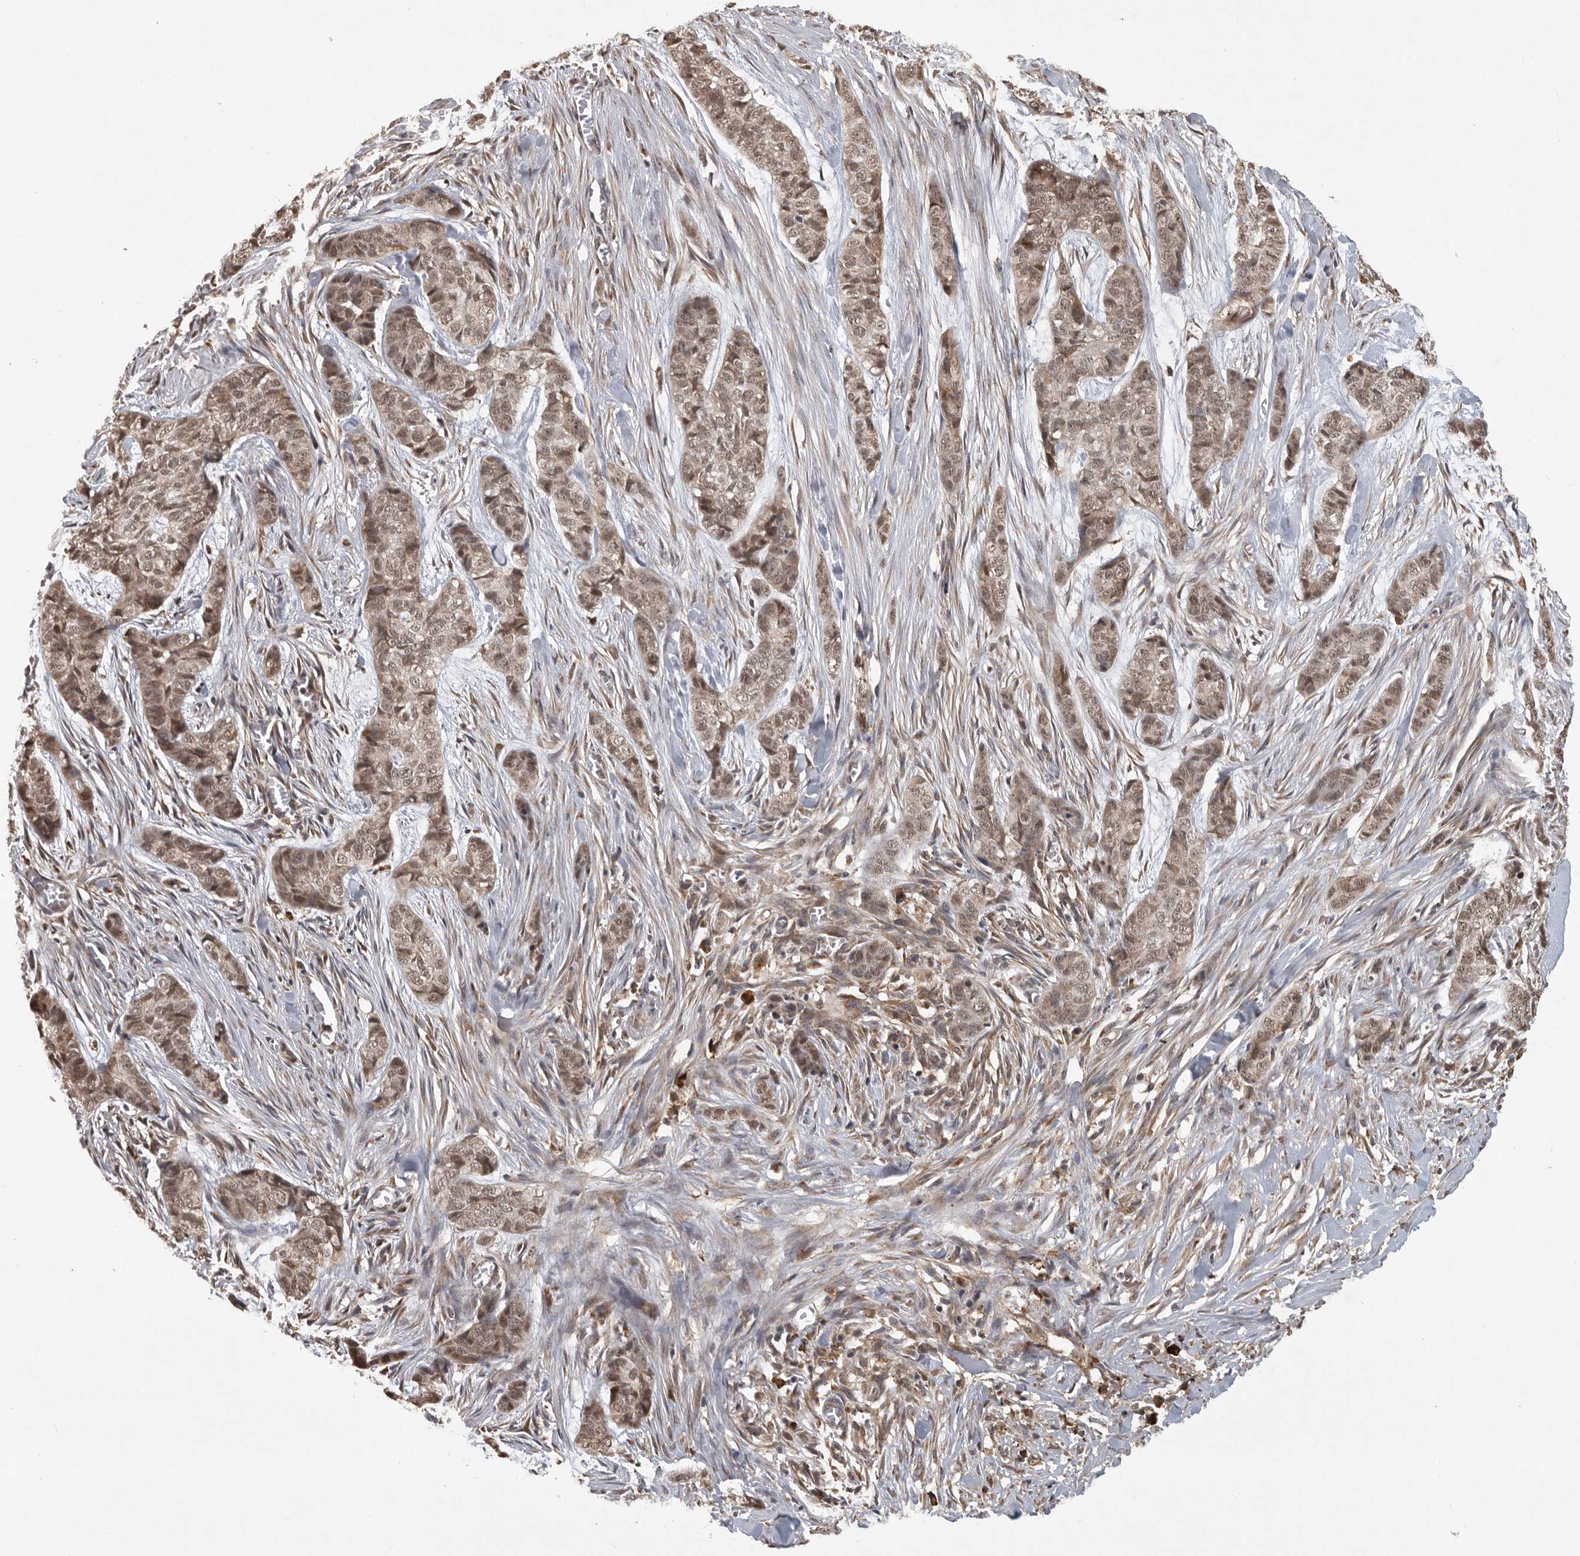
{"staining": {"intensity": "weak", "quantity": ">75%", "location": "nuclear"}, "tissue": "skin cancer", "cell_type": "Tumor cells", "image_type": "cancer", "snomed": [{"axis": "morphology", "description": "Basal cell carcinoma"}, {"axis": "topography", "description": "Skin"}], "caption": "Skin cancer (basal cell carcinoma) stained with a brown dye shows weak nuclear positive positivity in approximately >75% of tumor cells.", "gene": "ZNF83", "patient": {"sex": "female", "age": 64}}